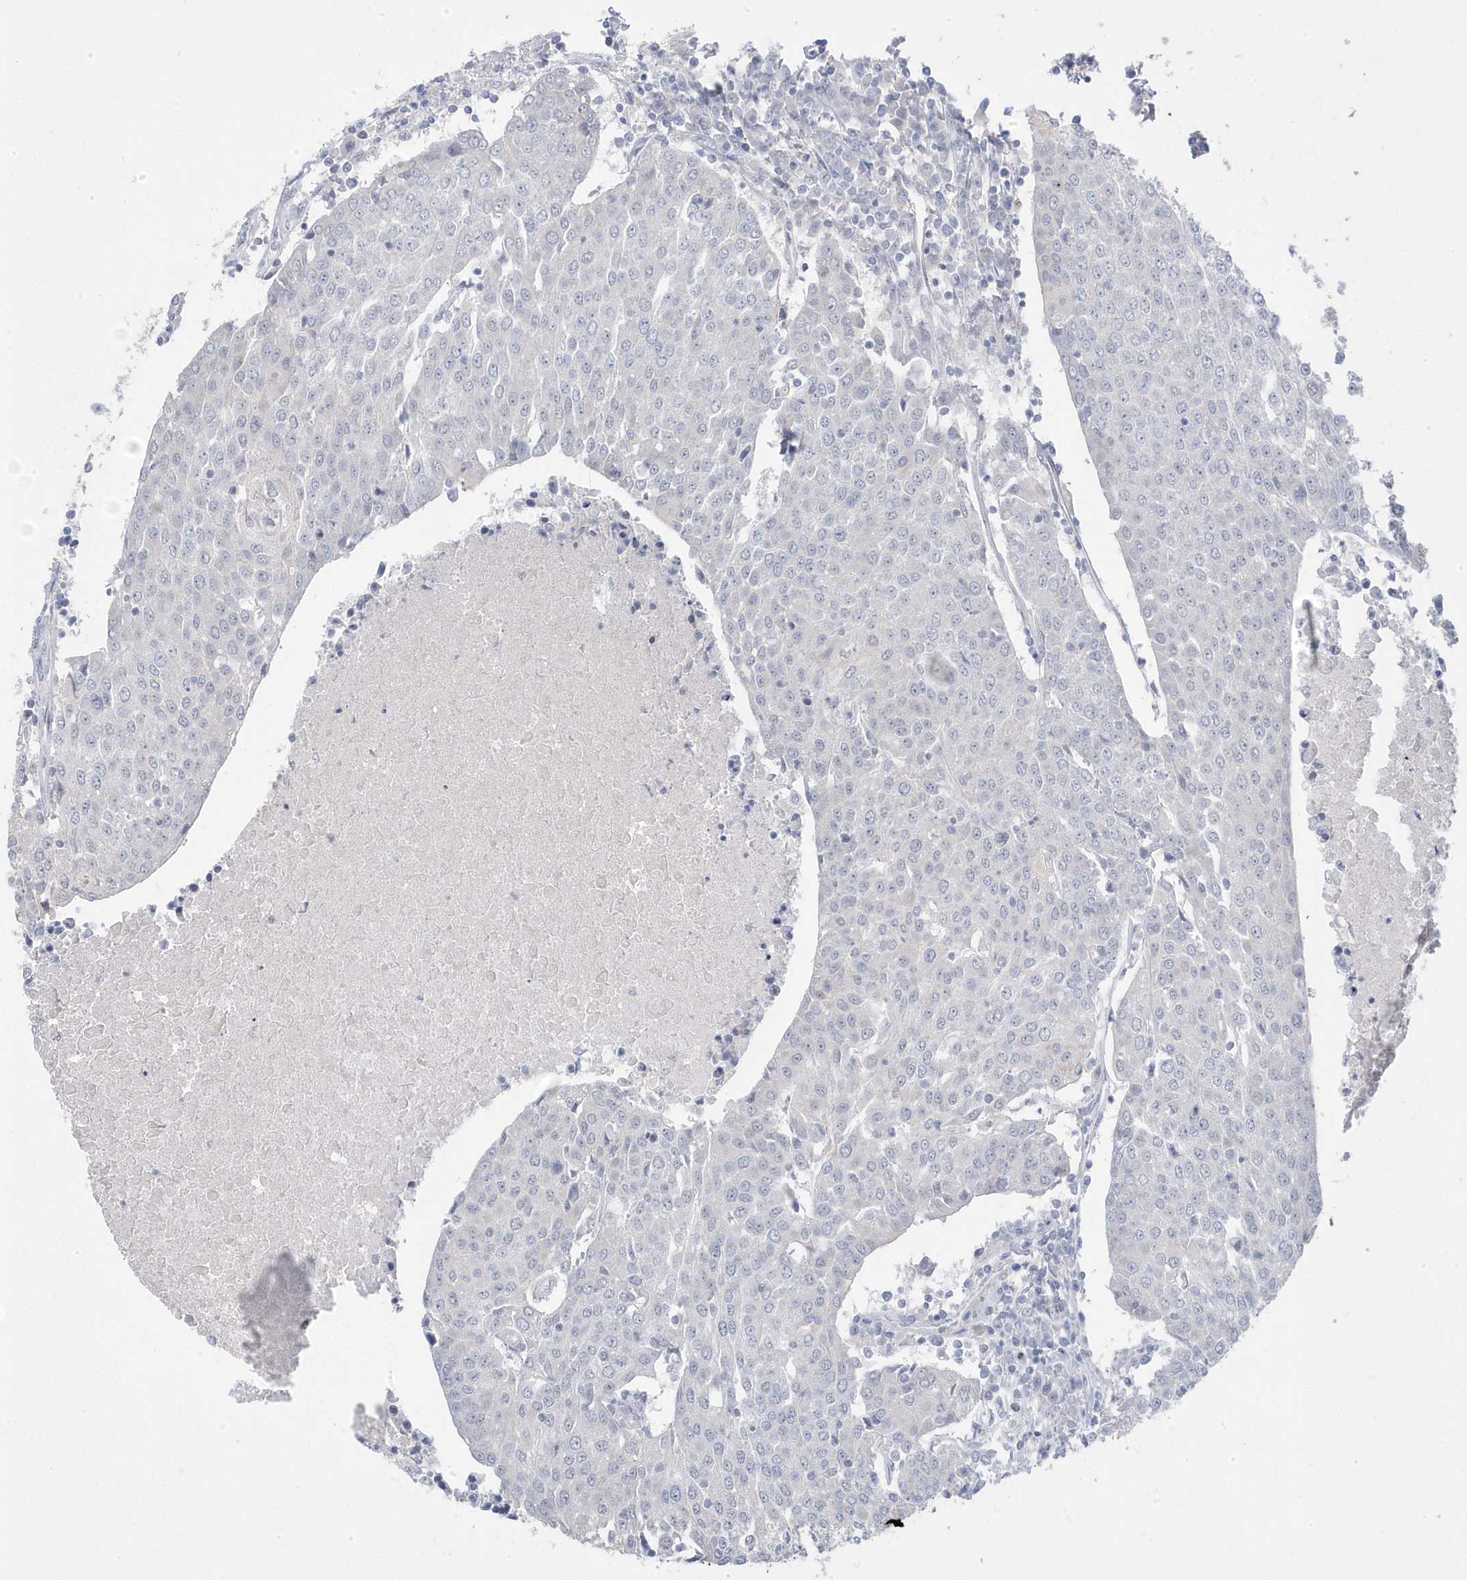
{"staining": {"intensity": "negative", "quantity": "none", "location": "none"}, "tissue": "urothelial cancer", "cell_type": "Tumor cells", "image_type": "cancer", "snomed": [{"axis": "morphology", "description": "Urothelial carcinoma, High grade"}, {"axis": "topography", "description": "Urinary bladder"}], "caption": "This photomicrograph is of urothelial cancer stained with immunohistochemistry (IHC) to label a protein in brown with the nuclei are counter-stained blue. There is no staining in tumor cells.", "gene": "GTPBP6", "patient": {"sex": "female", "age": 85}}